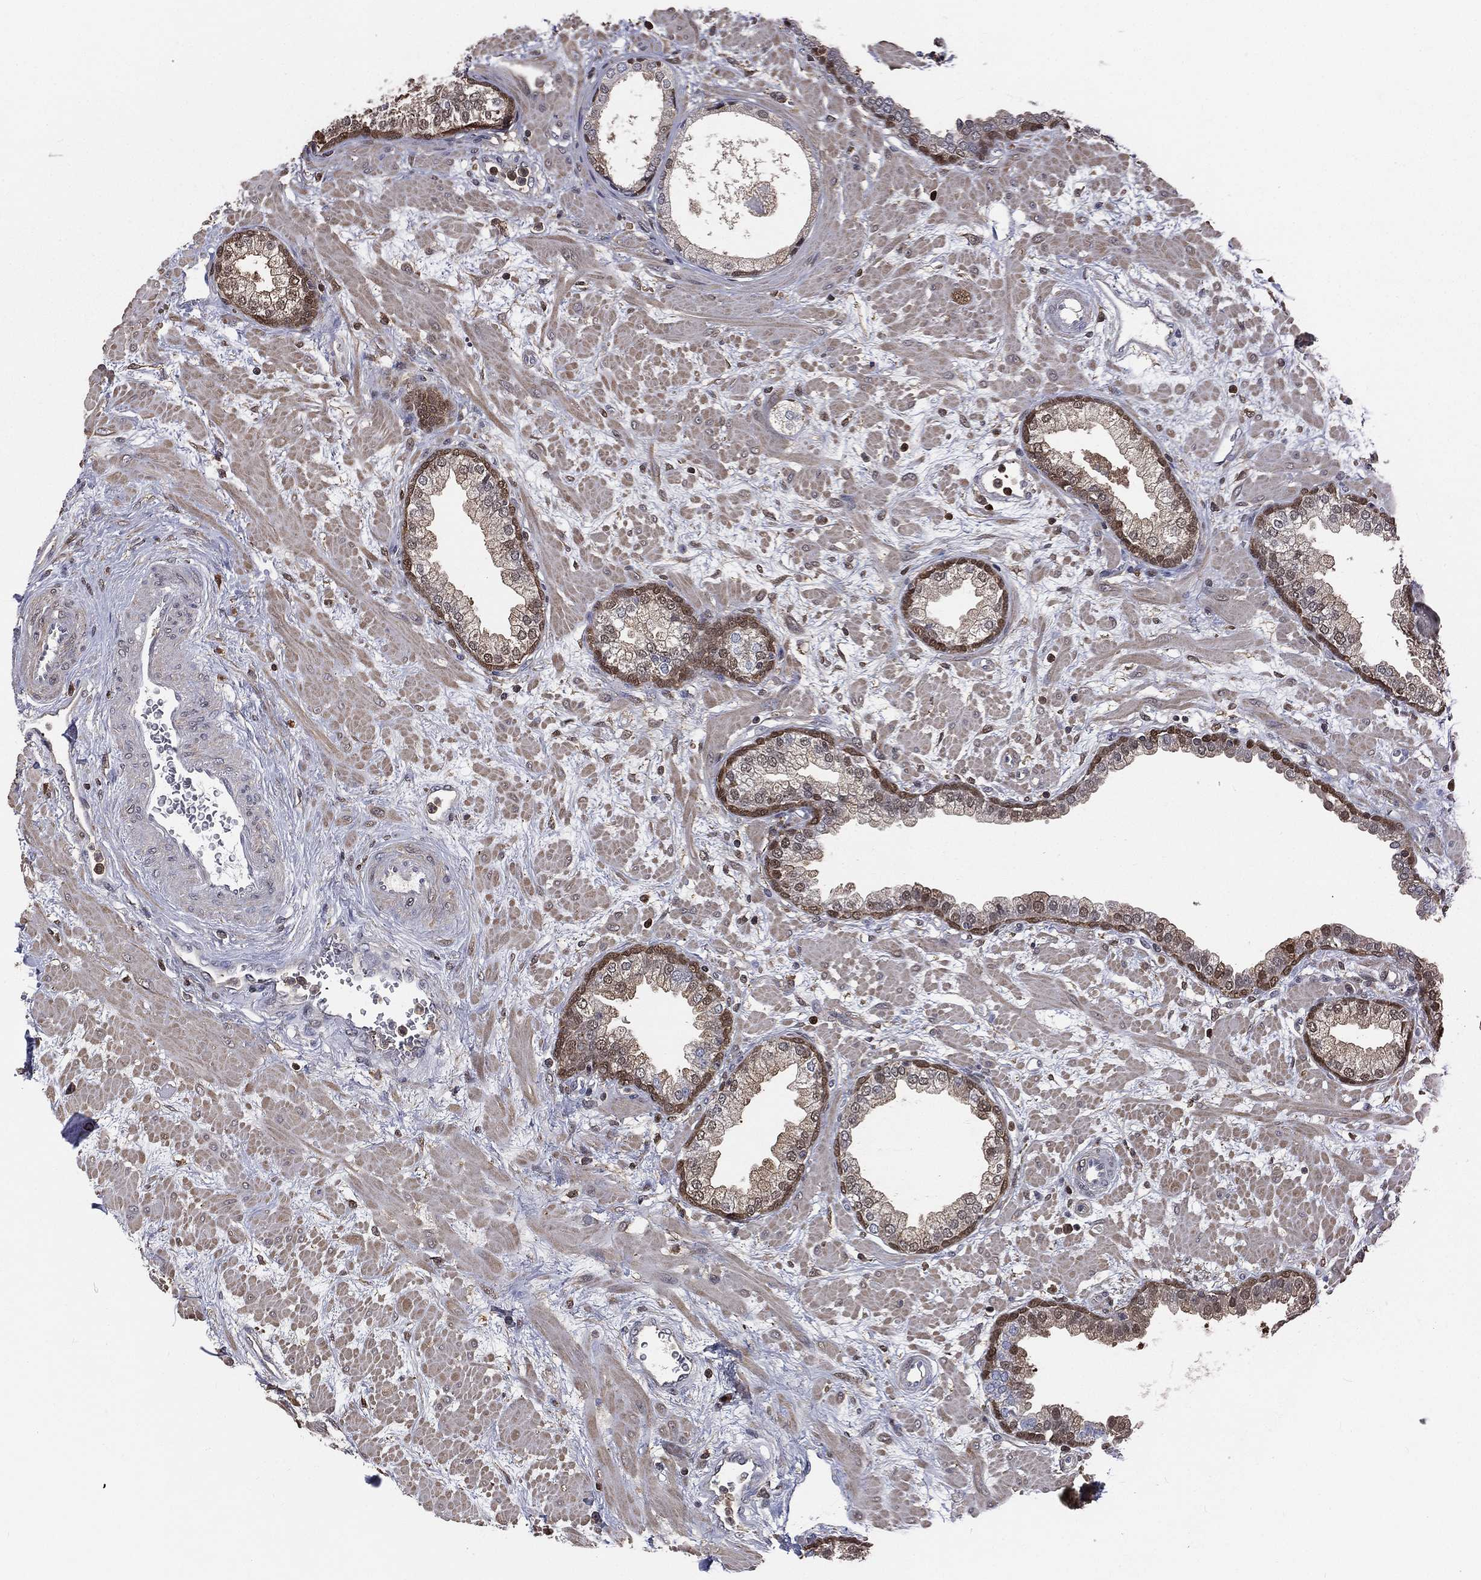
{"staining": {"intensity": "negative", "quantity": "none", "location": "none"}, "tissue": "prostate", "cell_type": "Glandular cells", "image_type": "normal", "snomed": [{"axis": "morphology", "description": "Normal tissue, NOS"}, {"axis": "topography", "description": "Prostate"}], "caption": "Immunohistochemical staining of benign human prostate demonstrates no significant staining in glandular cells.", "gene": "TBC1D2", "patient": {"sex": "male", "age": 63}}